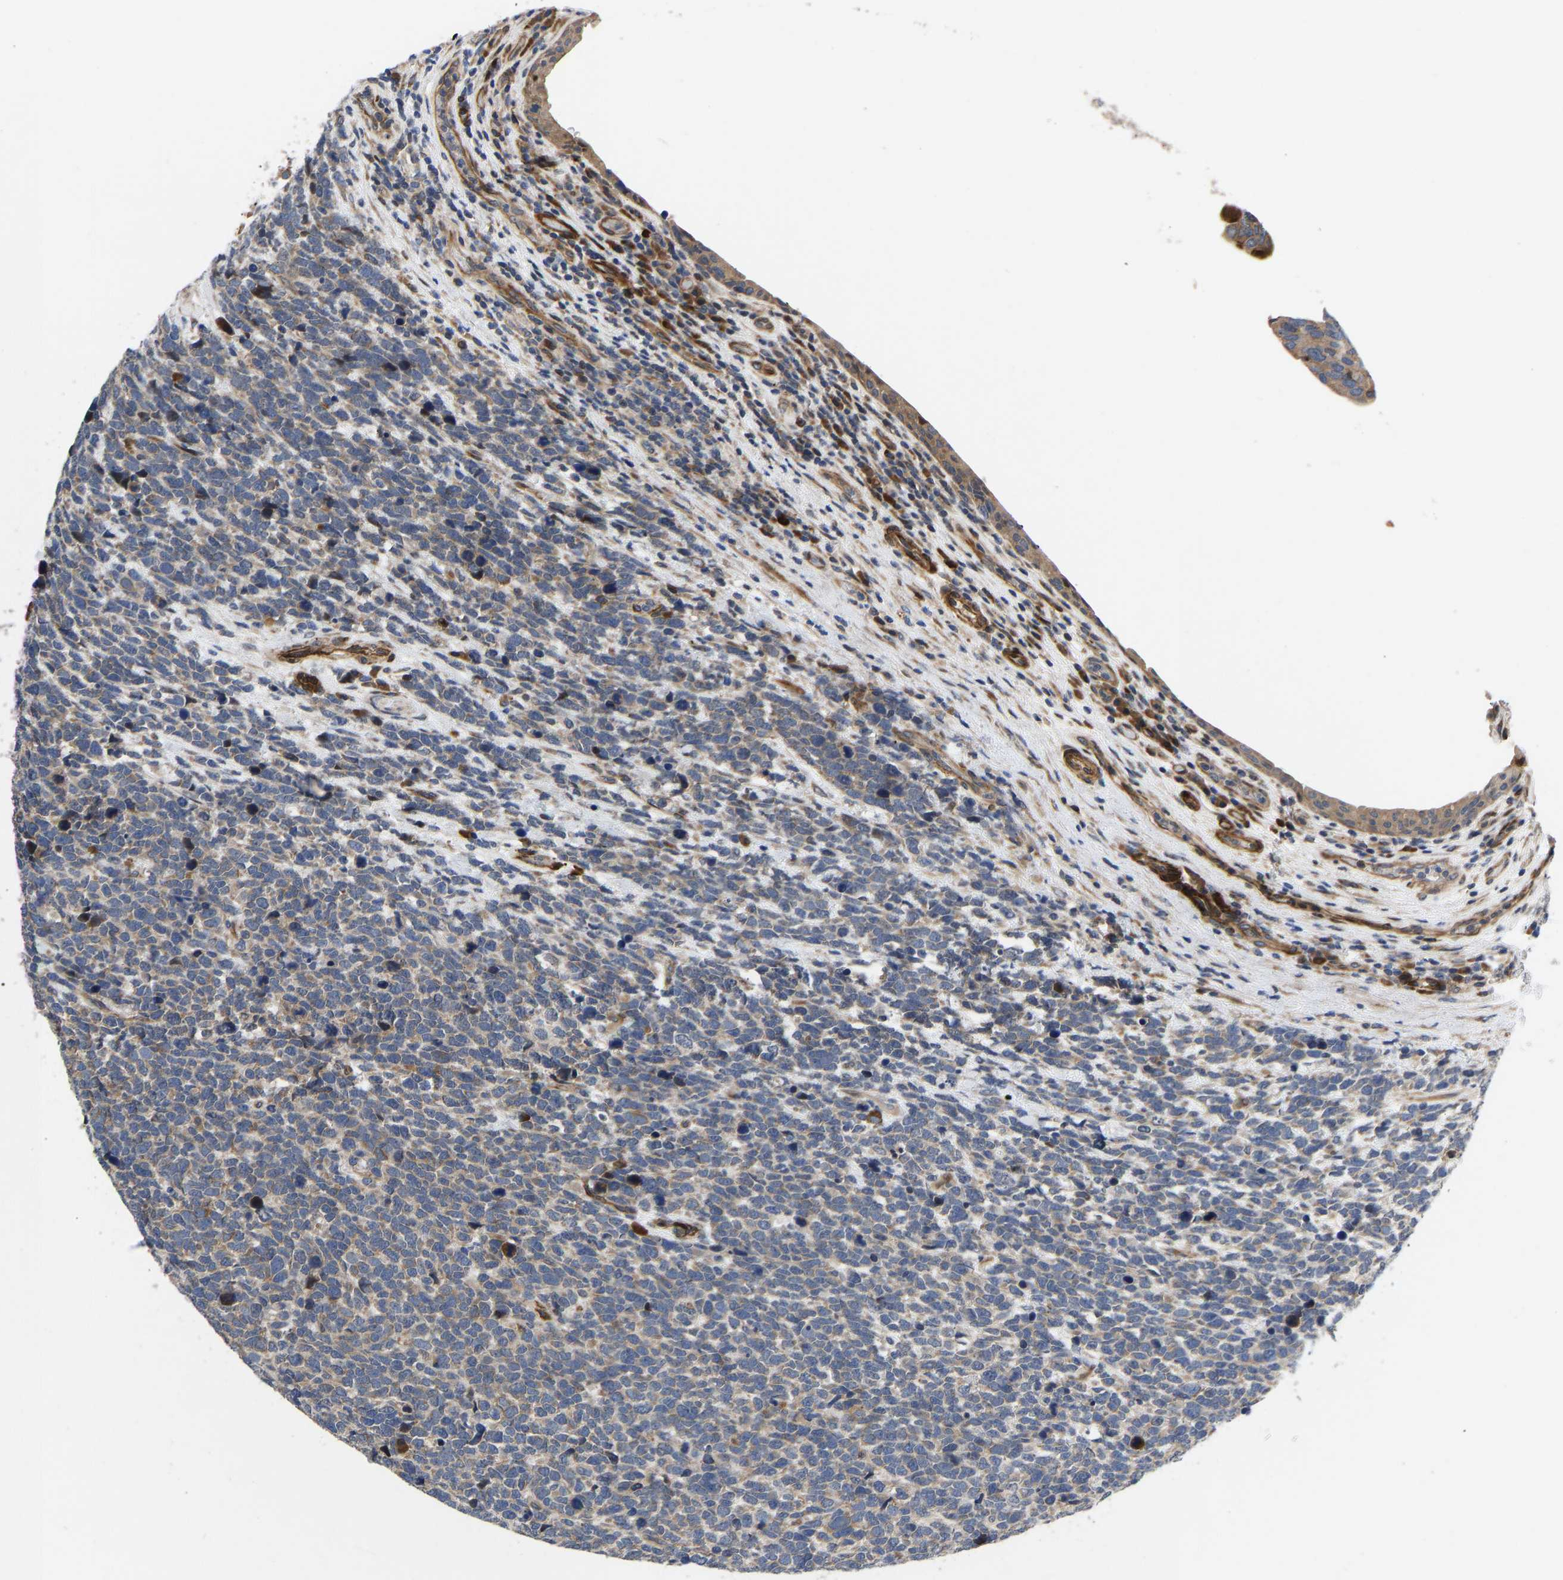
{"staining": {"intensity": "weak", "quantity": "25%-75%", "location": "cytoplasmic/membranous"}, "tissue": "urothelial cancer", "cell_type": "Tumor cells", "image_type": "cancer", "snomed": [{"axis": "morphology", "description": "Urothelial carcinoma, High grade"}, {"axis": "topography", "description": "Urinary bladder"}], "caption": "Tumor cells exhibit weak cytoplasmic/membranous expression in about 25%-75% of cells in urothelial cancer. The staining is performed using DAB (3,3'-diaminobenzidine) brown chromogen to label protein expression. The nuclei are counter-stained blue using hematoxylin.", "gene": "TMEM38B", "patient": {"sex": "female", "age": 82}}